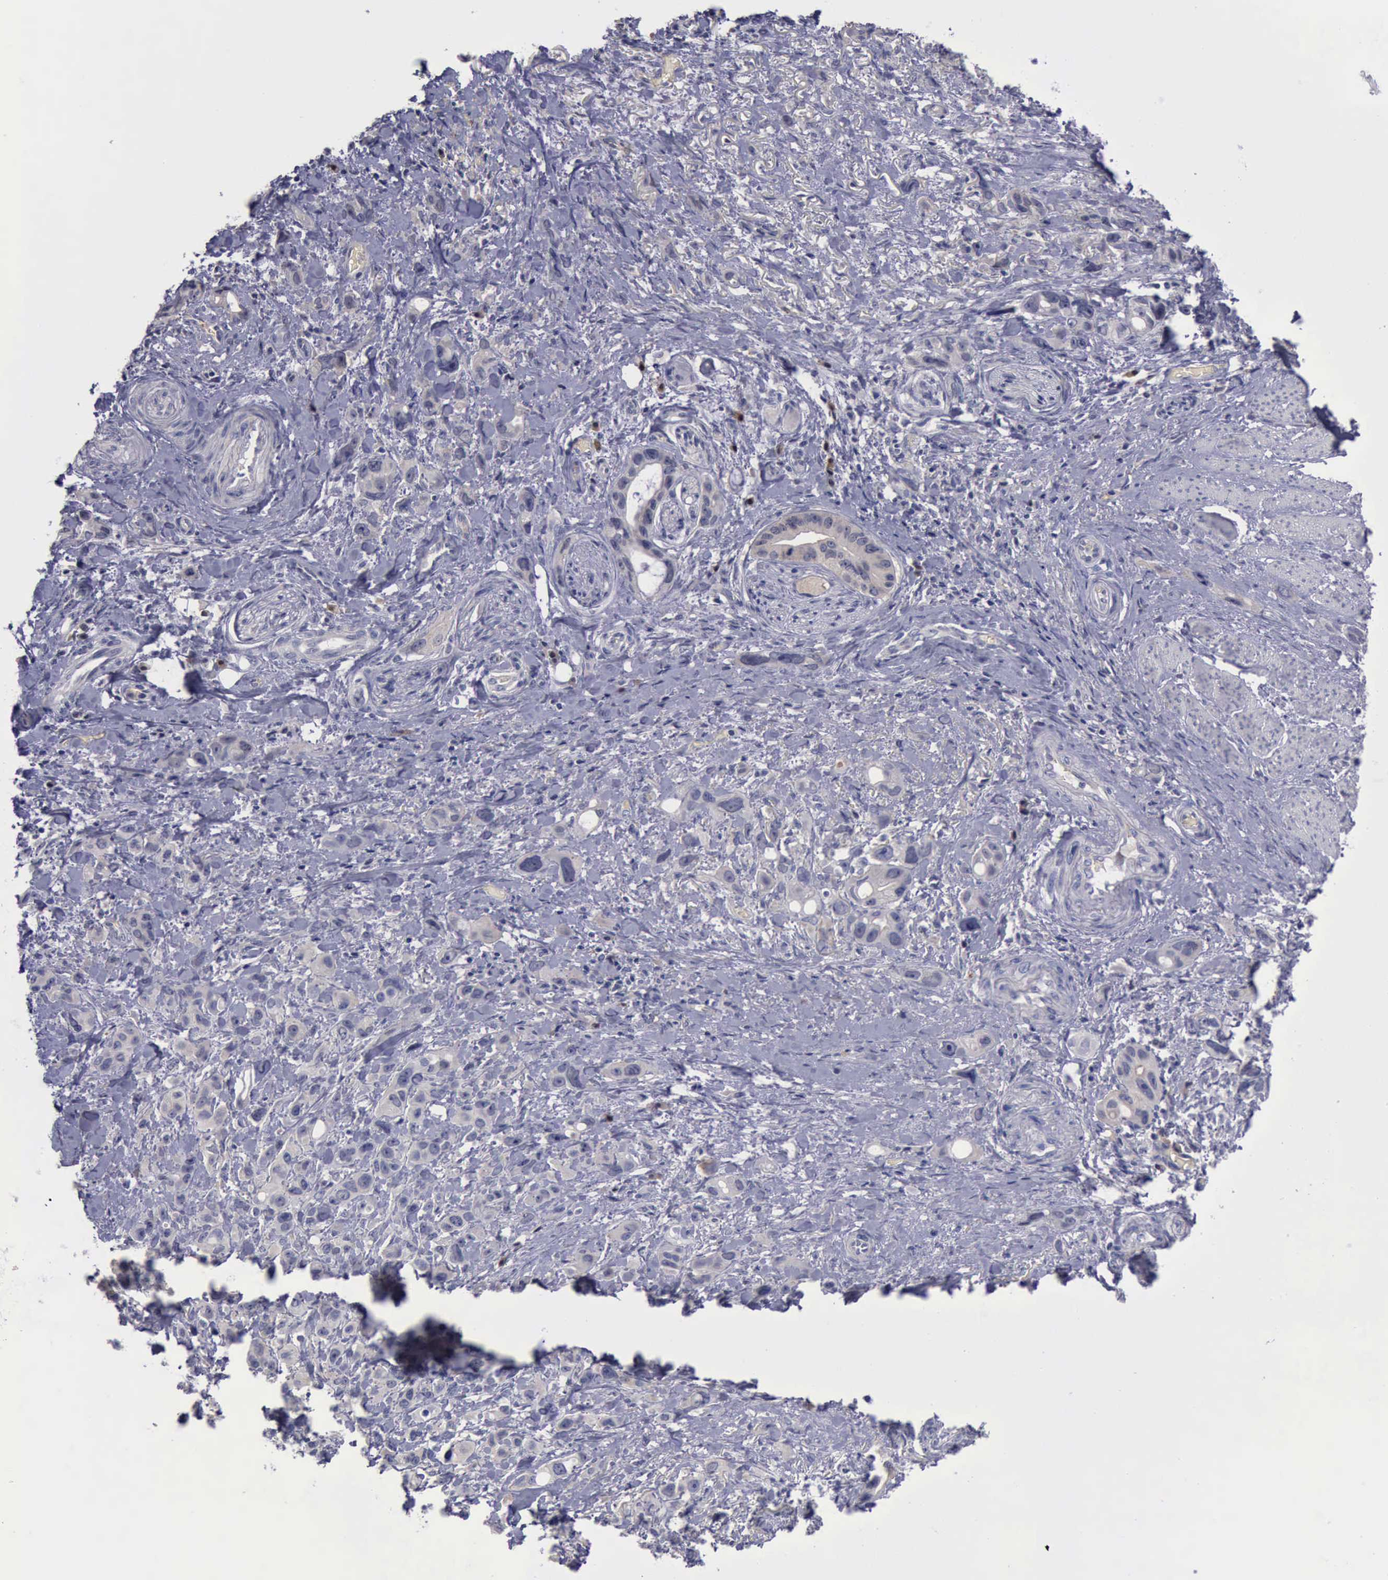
{"staining": {"intensity": "weak", "quantity": "25%-75%", "location": "cytoplasmic/membranous"}, "tissue": "stomach cancer", "cell_type": "Tumor cells", "image_type": "cancer", "snomed": [{"axis": "morphology", "description": "Adenocarcinoma, NOS"}, {"axis": "topography", "description": "Stomach, upper"}], "caption": "A high-resolution image shows IHC staining of stomach cancer, which reveals weak cytoplasmic/membranous positivity in about 25%-75% of tumor cells.", "gene": "CEP128", "patient": {"sex": "male", "age": 47}}